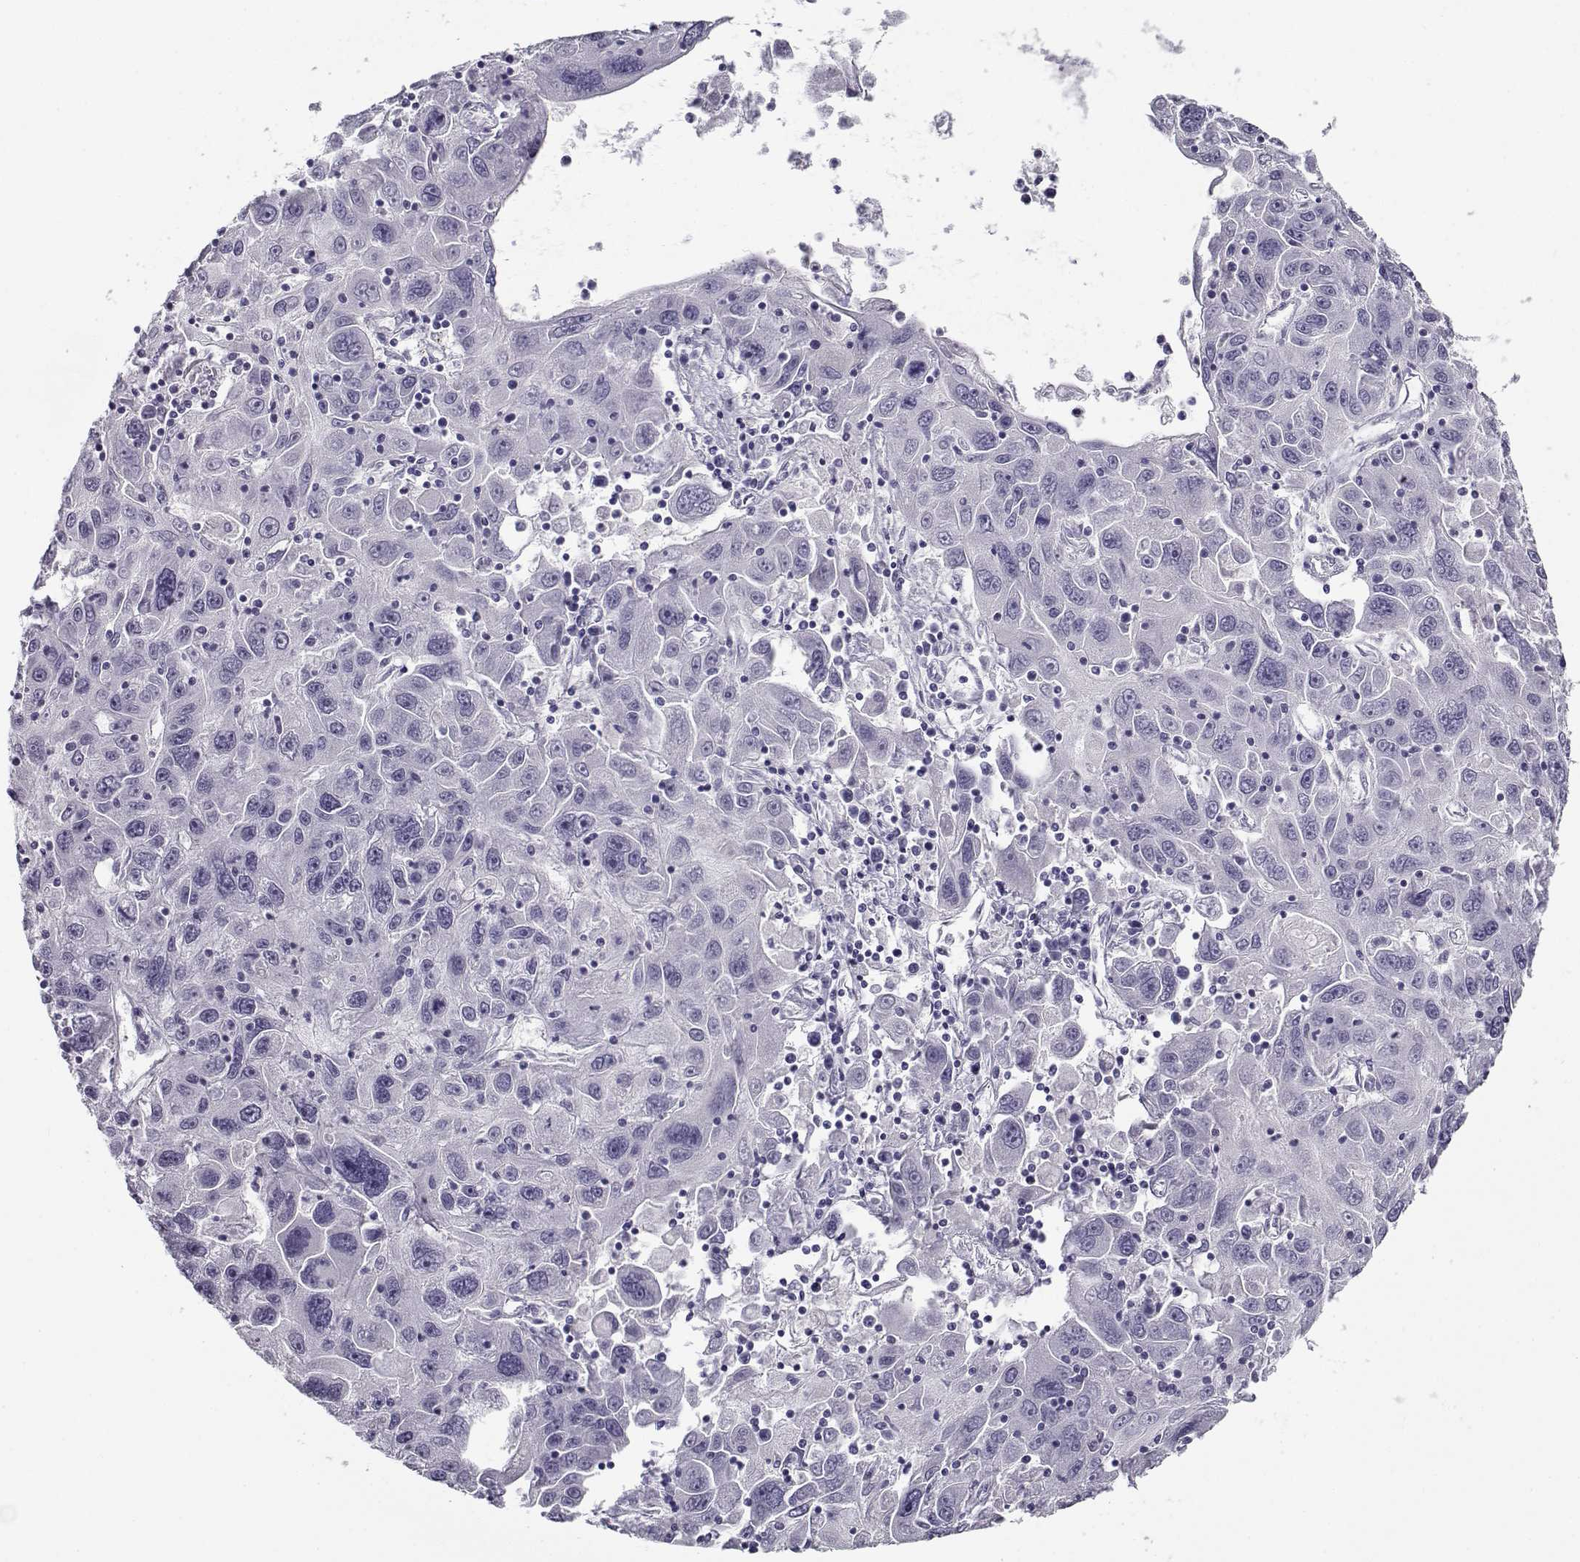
{"staining": {"intensity": "negative", "quantity": "none", "location": "none"}, "tissue": "stomach cancer", "cell_type": "Tumor cells", "image_type": "cancer", "snomed": [{"axis": "morphology", "description": "Adenocarcinoma, NOS"}, {"axis": "topography", "description": "Stomach"}], "caption": "Immunohistochemical staining of stomach cancer (adenocarcinoma) demonstrates no significant positivity in tumor cells.", "gene": "CABS1", "patient": {"sex": "male", "age": 56}}